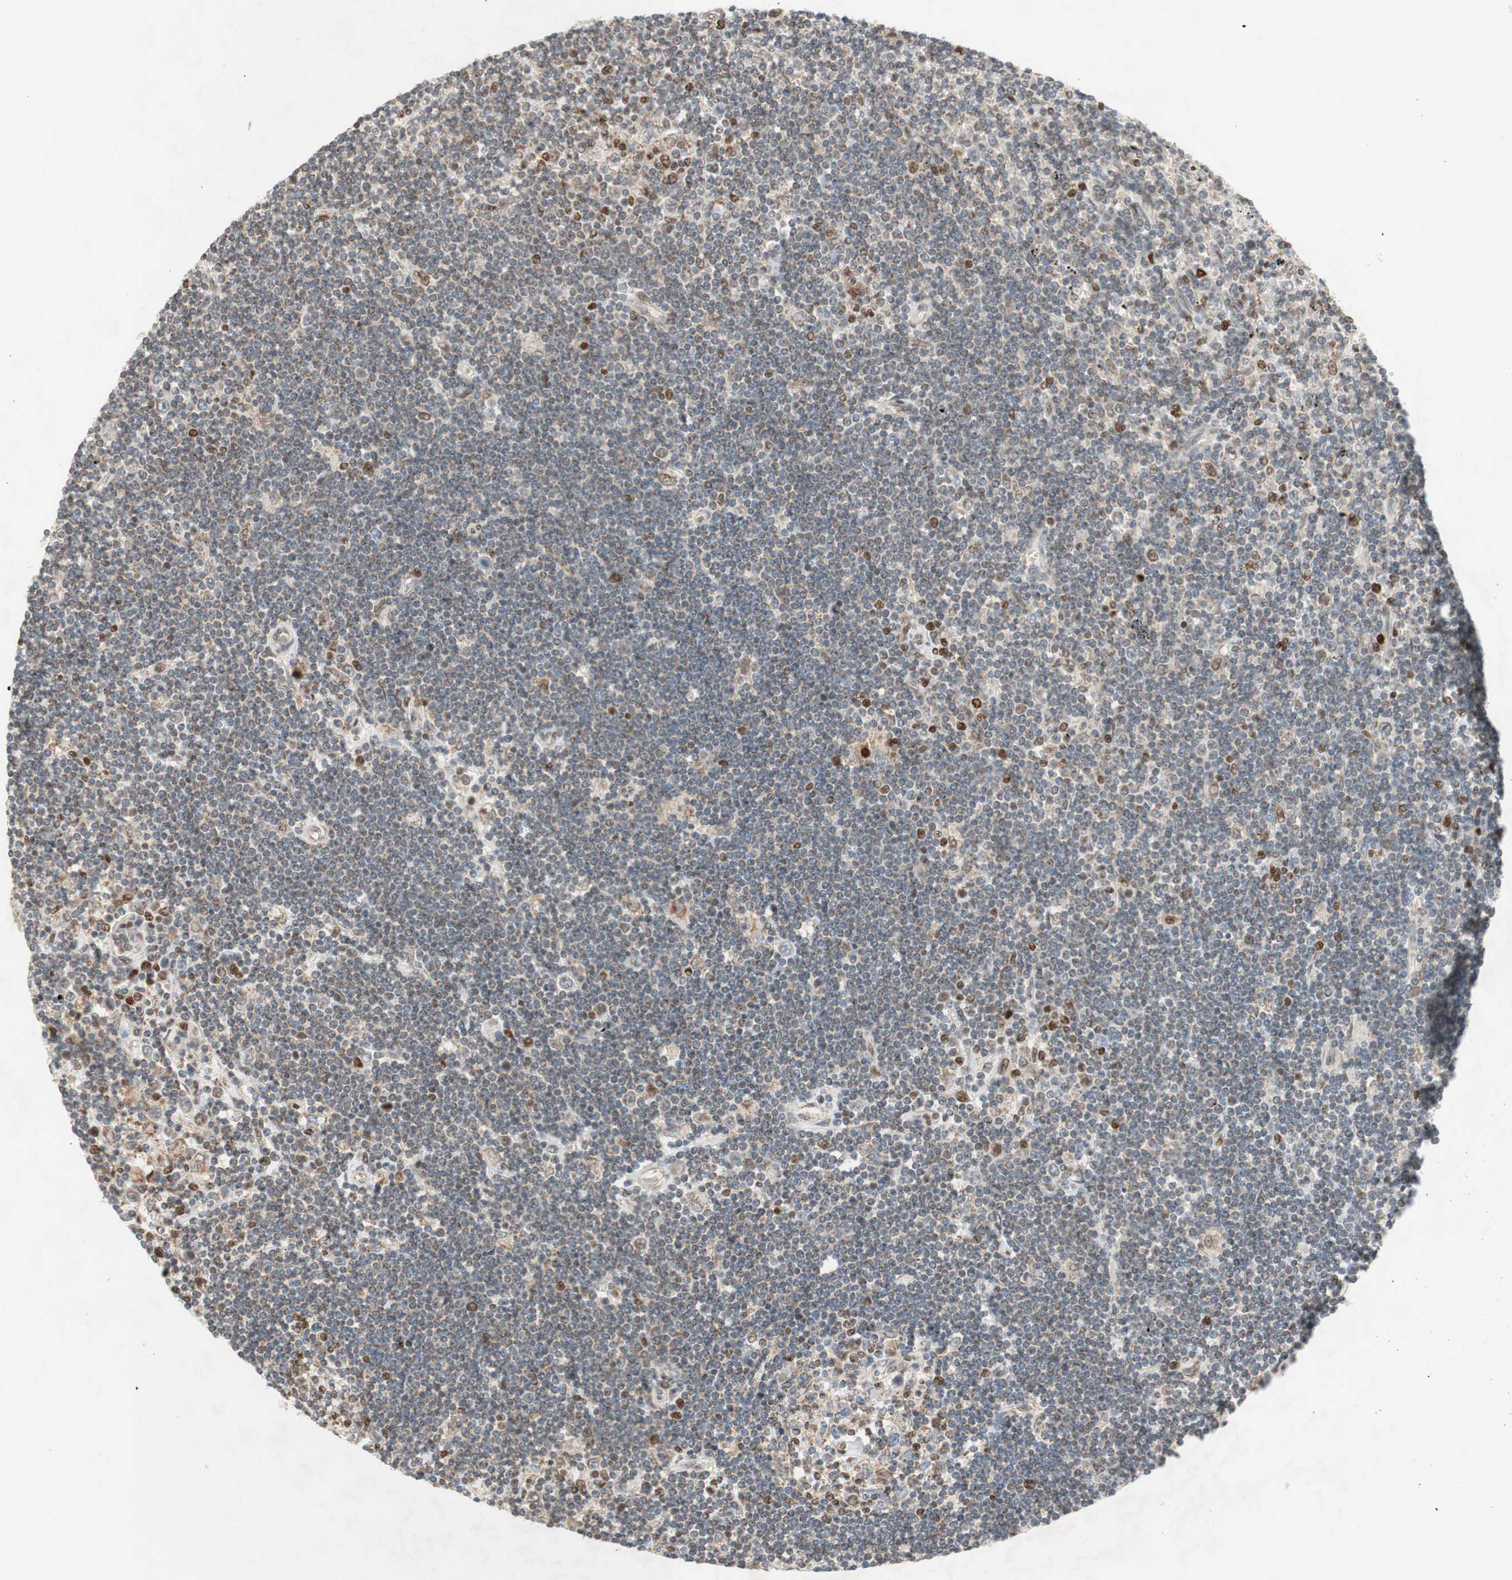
{"staining": {"intensity": "weak", "quantity": "25%-75%", "location": "nuclear"}, "tissue": "lymphoma", "cell_type": "Tumor cells", "image_type": "cancer", "snomed": [{"axis": "morphology", "description": "Malignant lymphoma, non-Hodgkin's type, Low grade"}, {"axis": "topography", "description": "Spleen"}], "caption": "Human lymphoma stained with a protein marker reveals weak staining in tumor cells.", "gene": "DNMT3A", "patient": {"sex": "male", "age": 76}}